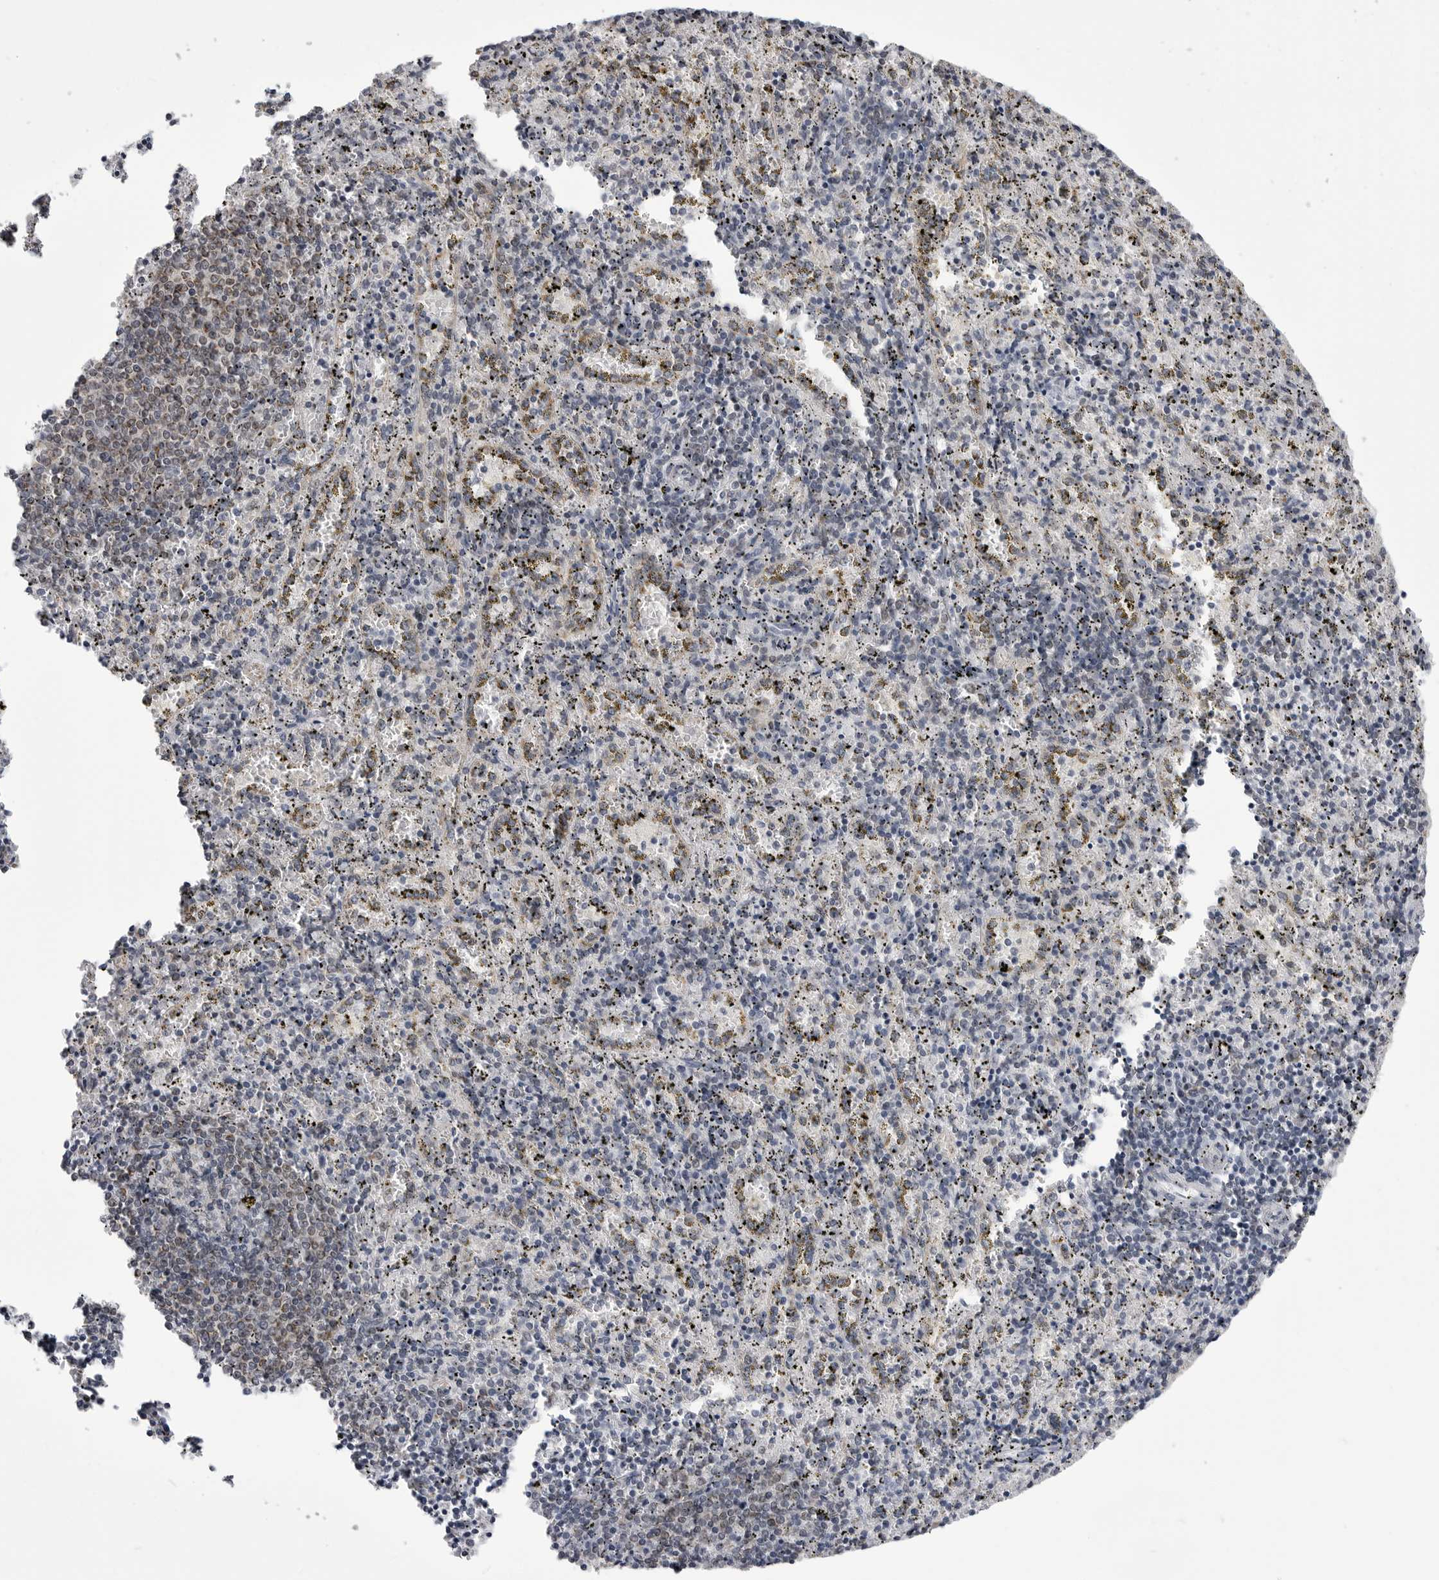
{"staining": {"intensity": "weak", "quantity": "25%-75%", "location": "cytoplasmic/membranous"}, "tissue": "spleen", "cell_type": "Cells in red pulp", "image_type": "normal", "snomed": [{"axis": "morphology", "description": "Normal tissue, NOS"}, {"axis": "topography", "description": "Spleen"}], "caption": "Weak cytoplasmic/membranous expression for a protein is present in approximately 25%-75% of cells in red pulp of normal spleen using IHC.", "gene": "FH", "patient": {"sex": "male", "age": 11}}